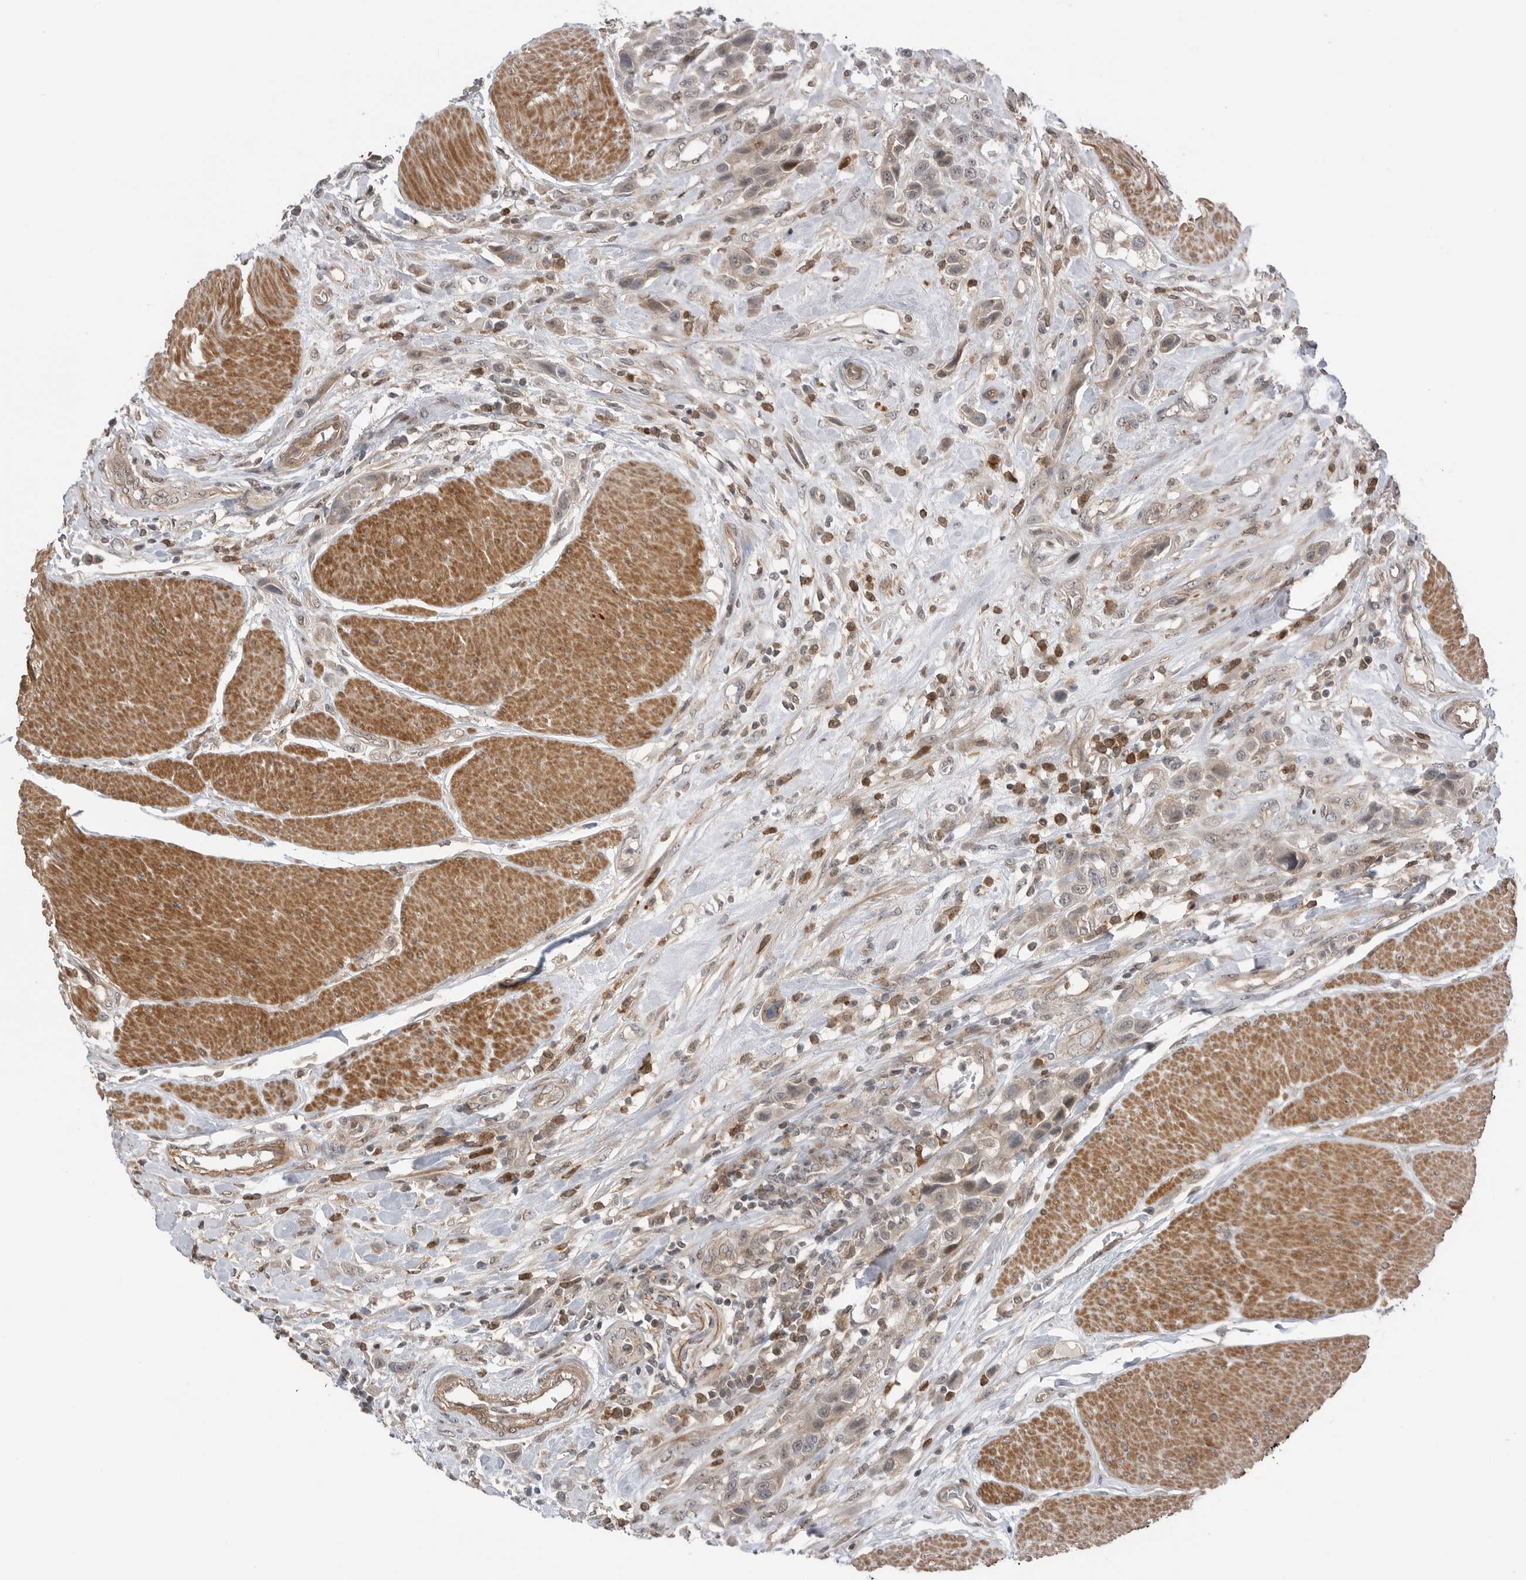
{"staining": {"intensity": "weak", "quantity": "<25%", "location": "cytoplasmic/membranous"}, "tissue": "urothelial cancer", "cell_type": "Tumor cells", "image_type": "cancer", "snomed": [{"axis": "morphology", "description": "Urothelial carcinoma, High grade"}, {"axis": "topography", "description": "Urinary bladder"}], "caption": "Immunohistochemistry histopathology image of human urothelial cancer stained for a protein (brown), which displays no staining in tumor cells.", "gene": "PEAK1", "patient": {"sex": "male", "age": 50}}